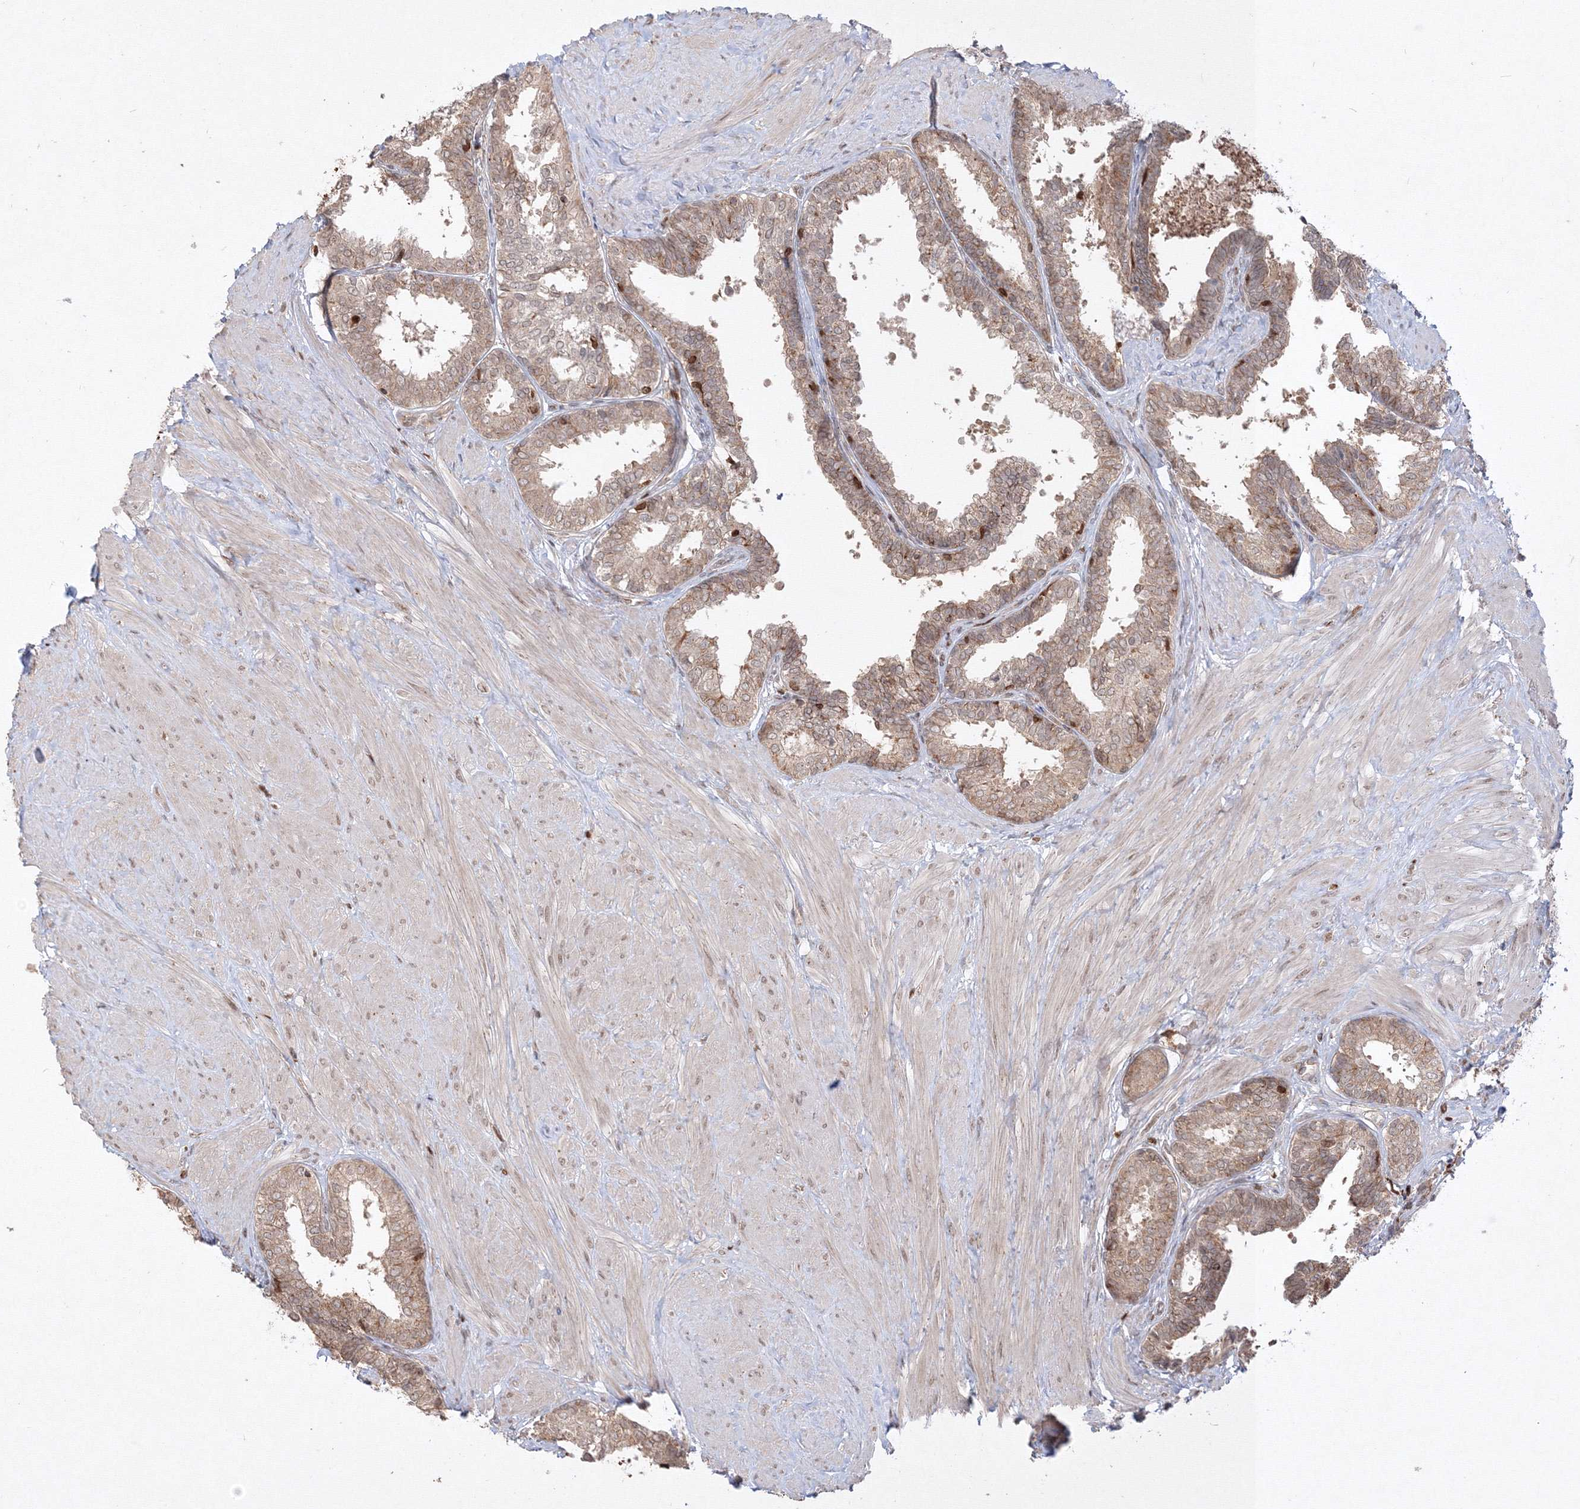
{"staining": {"intensity": "moderate", "quantity": ">75%", "location": "cytoplasmic/membranous"}, "tissue": "prostate", "cell_type": "Glandular cells", "image_type": "normal", "snomed": [{"axis": "morphology", "description": "Normal tissue, NOS"}, {"axis": "topography", "description": "Prostate"}], "caption": "Prostate was stained to show a protein in brown. There is medium levels of moderate cytoplasmic/membranous staining in approximately >75% of glandular cells. (Brightfield microscopy of DAB IHC at high magnification).", "gene": "TMEM50B", "patient": {"sex": "male", "age": 48}}